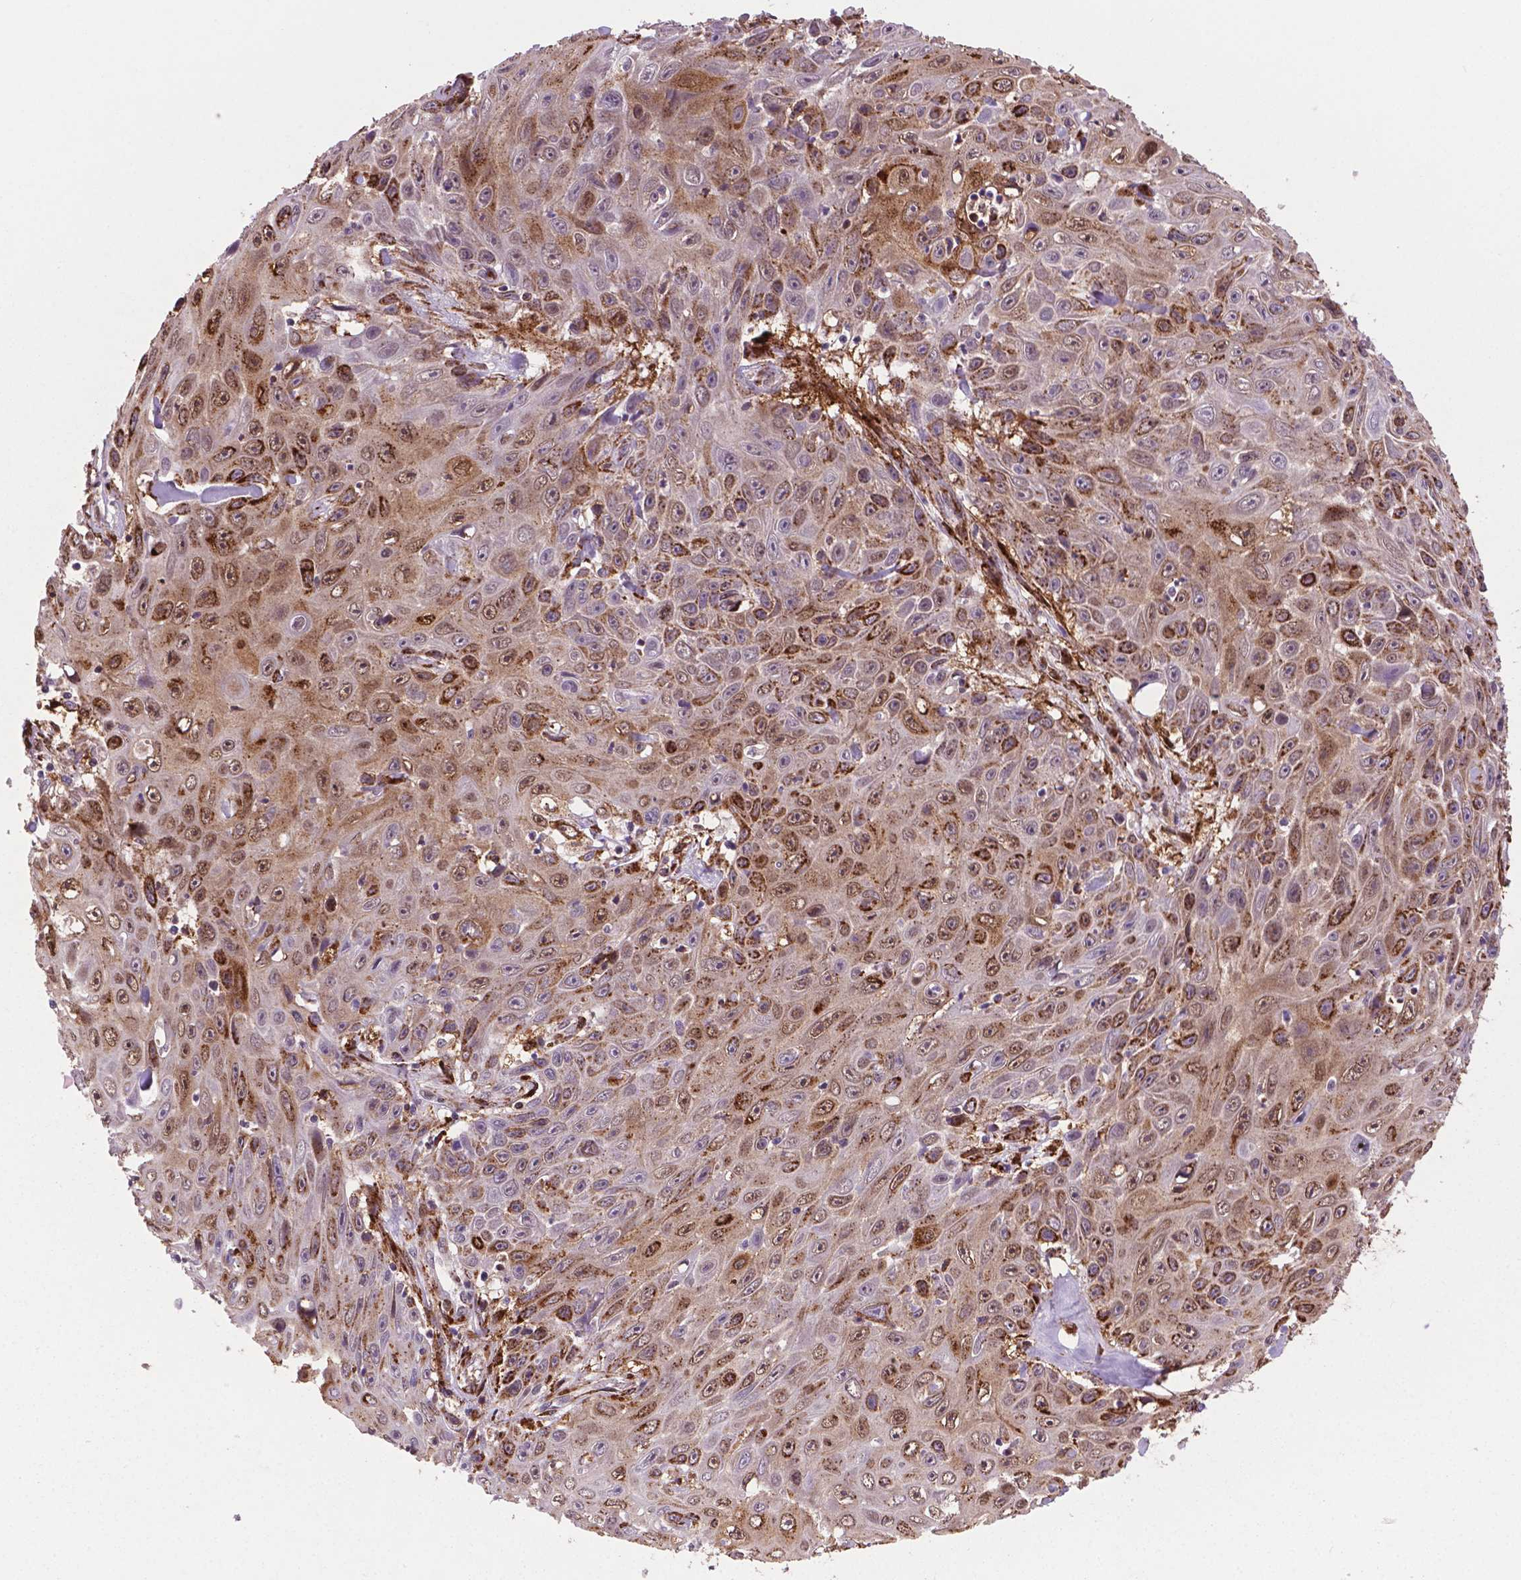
{"staining": {"intensity": "weak", "quantity": "25%-75%", "location": "cytoplasmic/membranous"}, "tissue": "skin cancer", "cell_type": "Tumor cells", "image_type": "cancer", "snomed": [{"axis": "morphology", "description": "Squamous cell carcinoma, NOS"}, {"axis": "topography", "description": "Skin"}], "caption": "Weak cytoplasmic/membranous positivity is identified in approximately 25%-75% of tumor cells in skin cancer.", "gene": "PLIN3", "patient": {"sex": "male", "age": 82}}